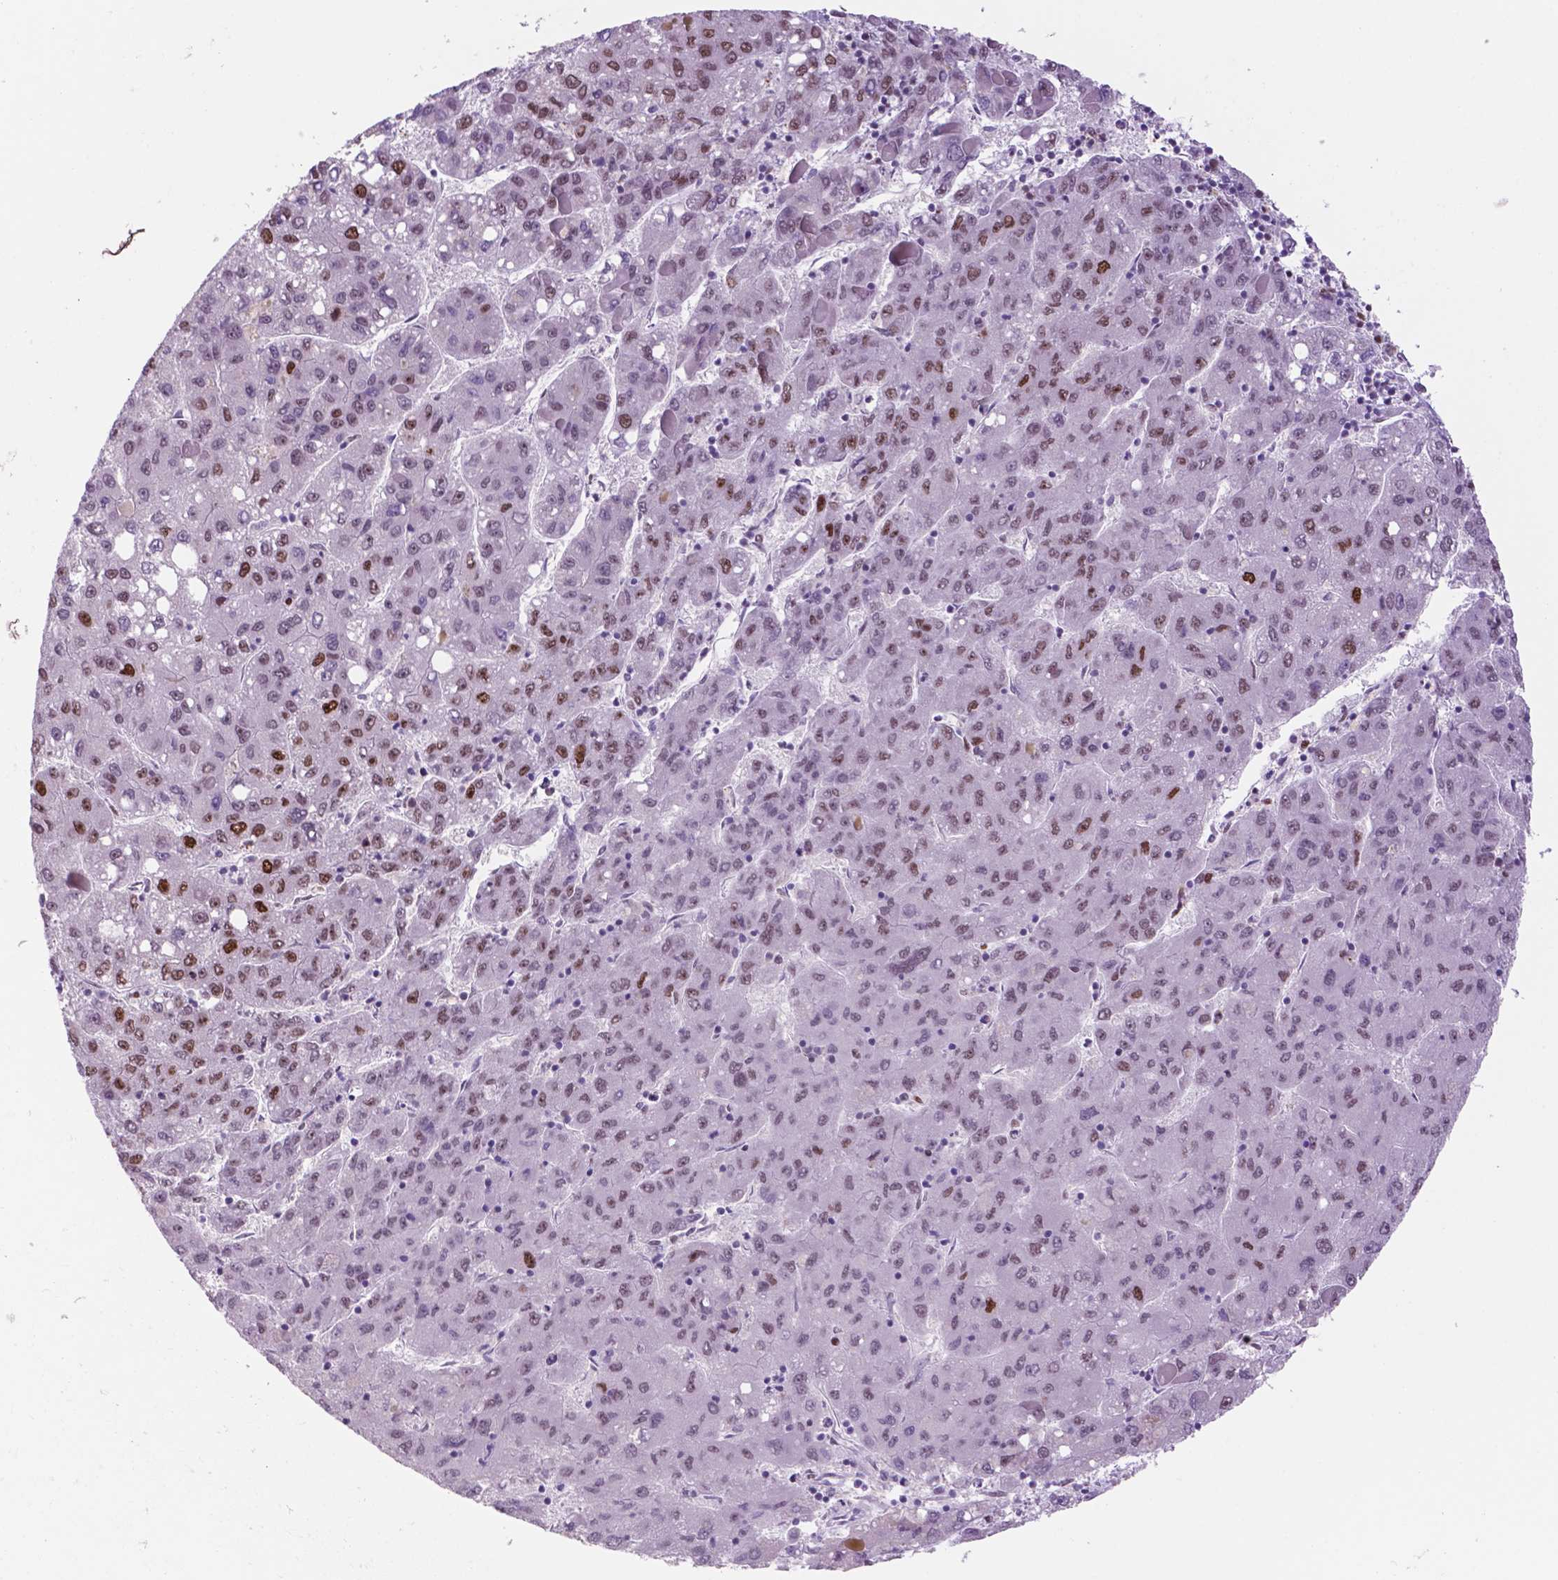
{"staining": {"intensity": "strong", "quantity": "<25%", "location": "nuclear"}, "tissue": "liver cancer", "cell_type": "Tumor cells", "image_type": "cancer", "snomed": [{"axis": "morphology", "description": "Carcinoma, Hepatocellular, NOS"}, {"axis": "topography", "description": "Liver"}], "caption": "There is medium levels of strong nuclear staining in tumor cells of liver hepatocellular carcinoma, as demonstrated by immunohistochemical staining (brown color).", "gene": "MSH6", "patient": {"sex": "female", "age": 82}}